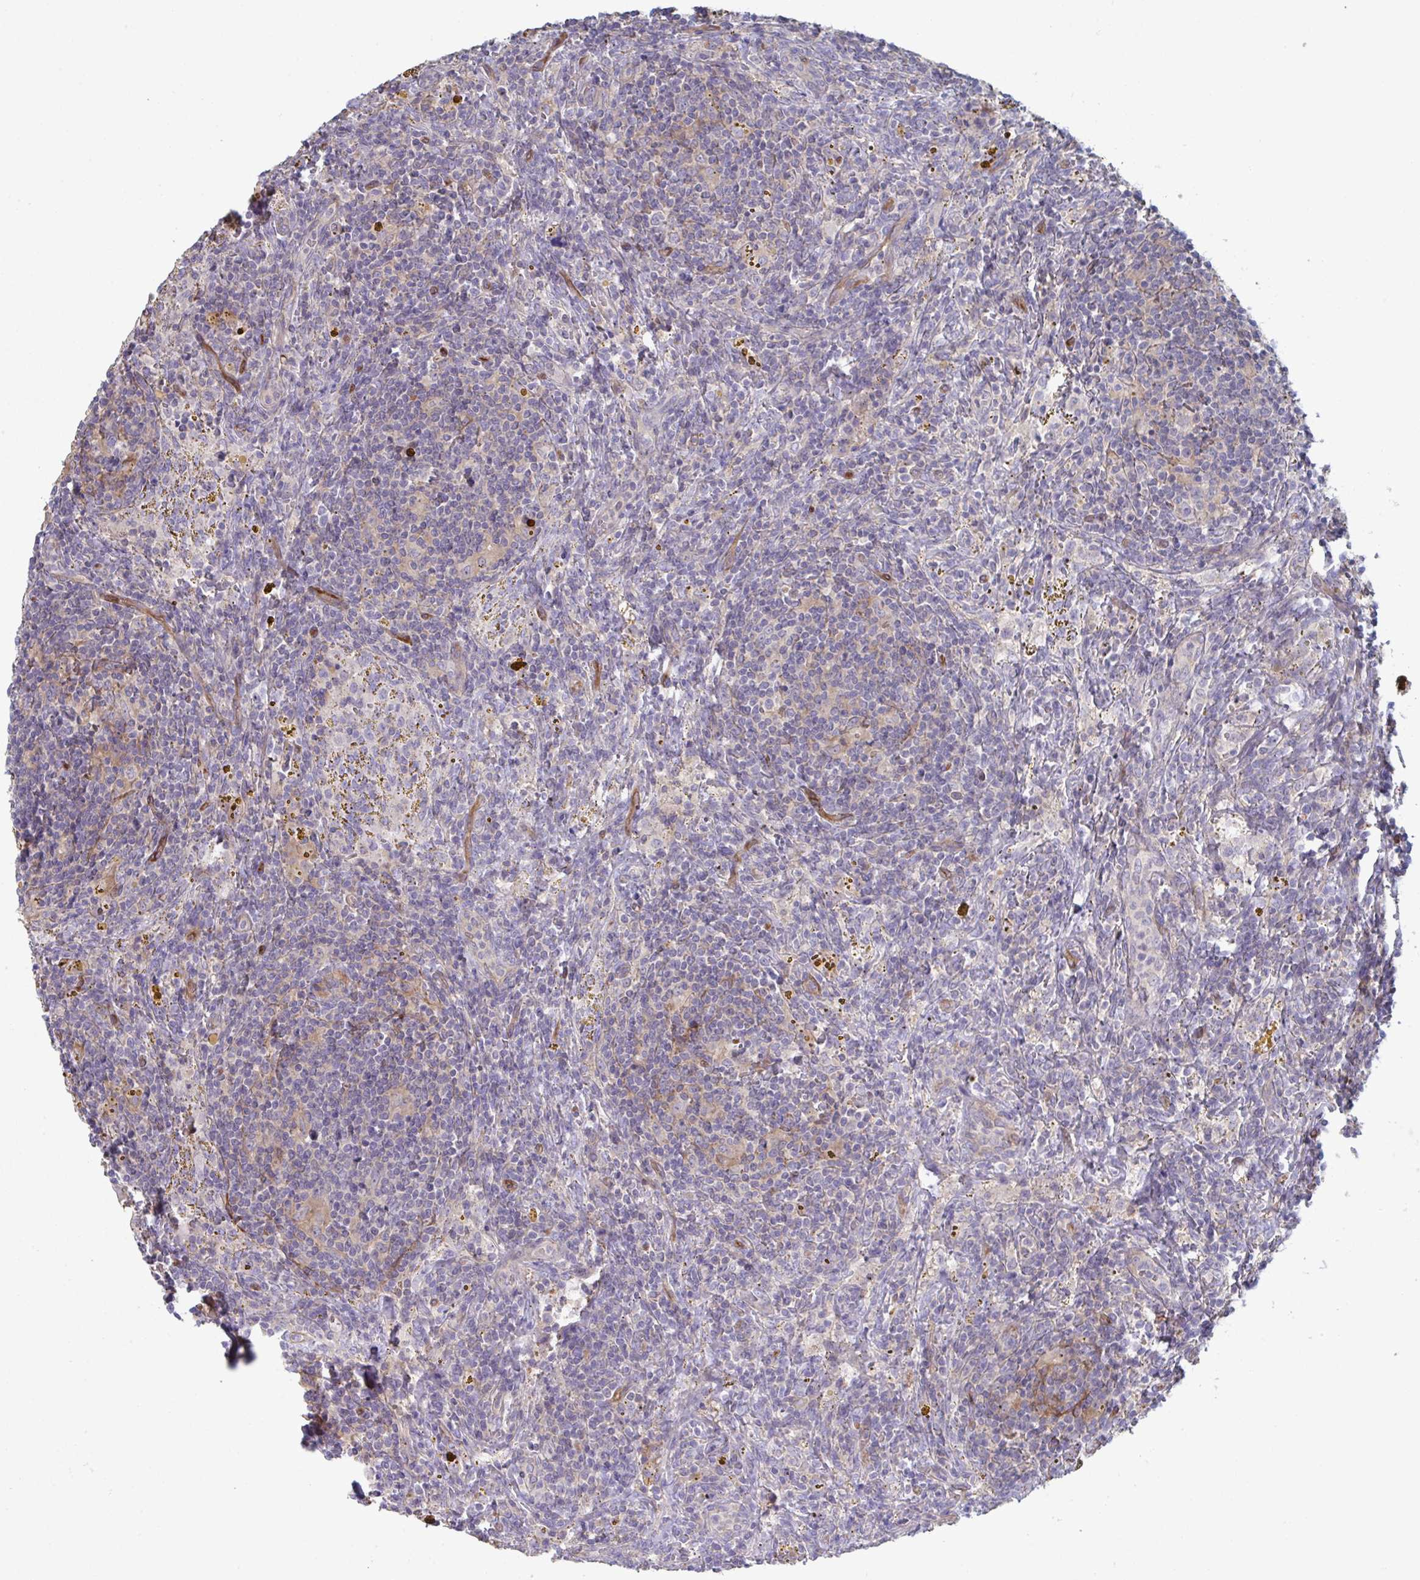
{"staining": {"intensity": "negative", "quantity": "none", "location": "none"}, "tissue": "lymphoma", "cell_type": "Tumor cells", "image_type": "cancer", "snomed": [{"axis": "morphology", "description": "Malignant lymphoma, non-Hodgkin's type, Low grade"}, {"axis": "topography", "description": "Spleen"}], "caption": "Tumor cells show no significant staining in low-grade malignant lymphoma, non-Hodgkin's type. Nuclei are stained in blue.", "gene": "STK26", "patient": {"sex": "female", "age": 70}}